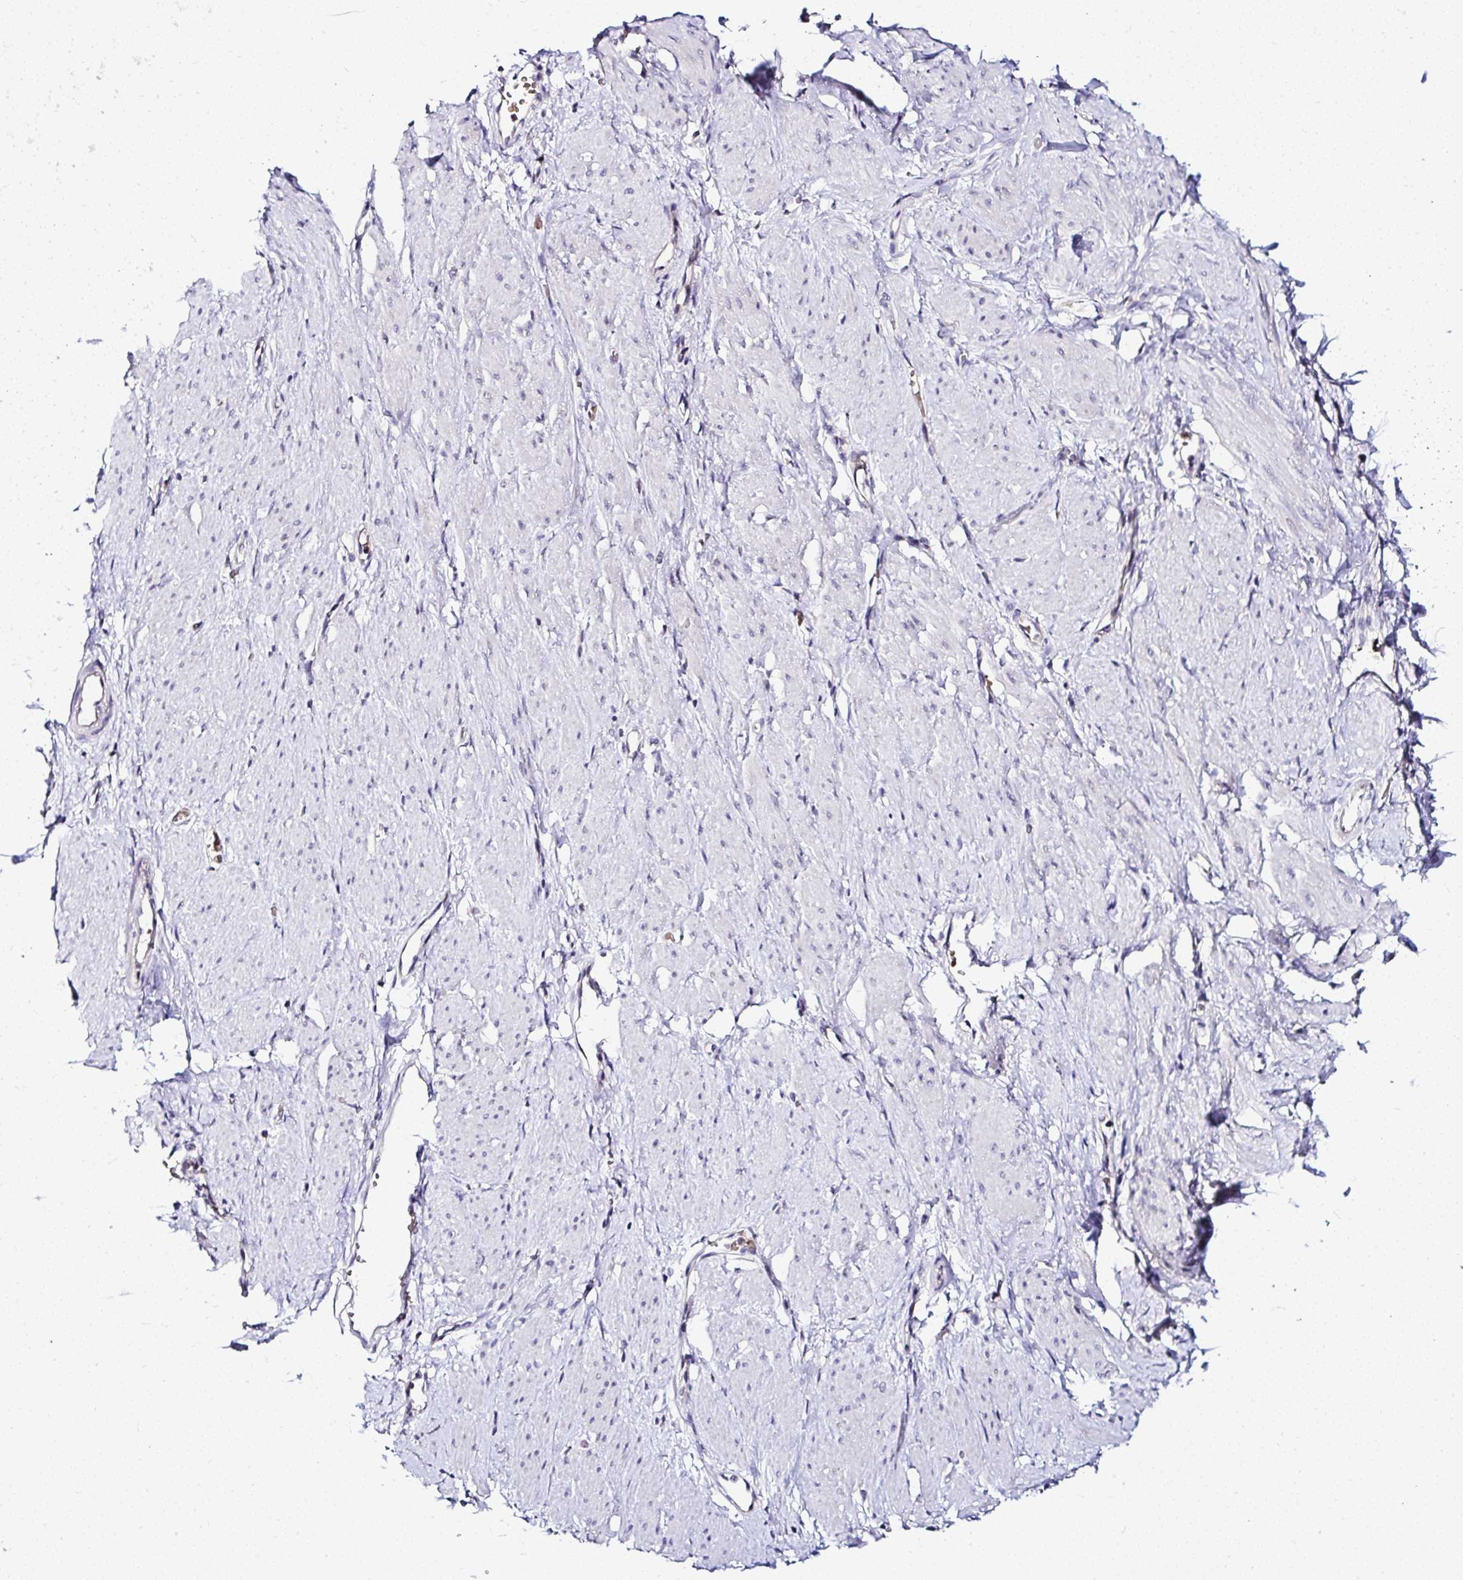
{"staining": {"intensity": "negative", "quantity": "none", "location": "none"}, "tissue": "smooth muscle", "cell_type": "Smooth muscle cells", "image_type": "normal", "snomed": [{"axis": "morphology", "description": "Normal tissue, NOS"}, {"axis": "topography", "description": "Smooth muscle"}, {"axis": "topography", "description": "Uterus"}], "caption": "This is an immunohistochemistry (IHC) image of benign human smooth muscle. There is no staining in smooth muscle cells.", "gene": "DEPDC5", "patient": {"sex": "female", "age": 39}}